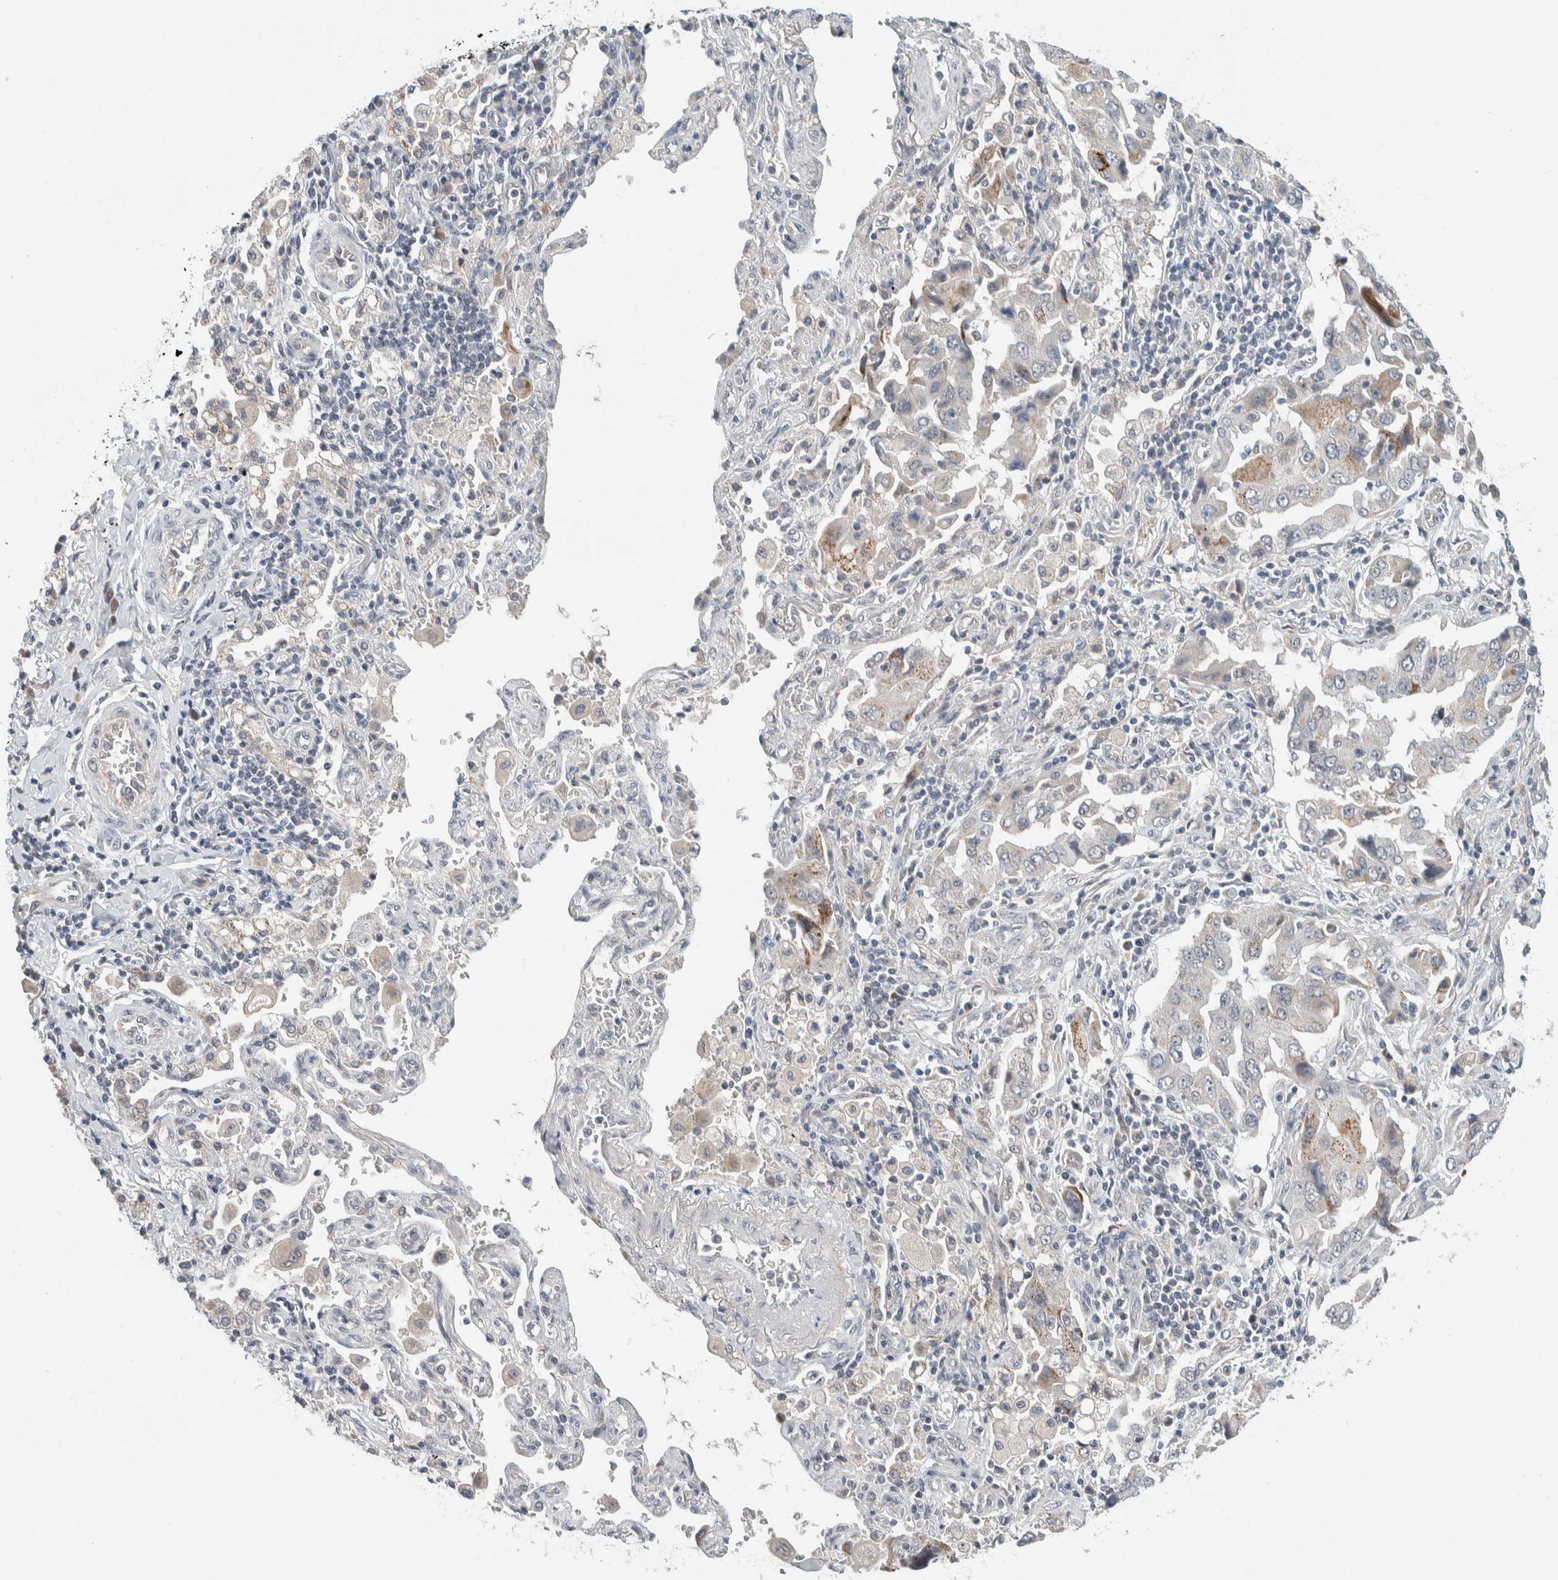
{"staining": {"intensity": "weak", "quantity": "25%-75%", "location": "cytoplasmic/membranous"}, "tissue": "lung cancer", "cell_type": "Tumor cells", "image_type": "cancer", "snomed": [{"axis": "morphology", "description": "Adenocarcinoma, NOS"}, {"axis": "topography", "description": "Lung"}], "caption": "Approximately 25%-75% of tumor cells in lung cancer (adenocarcinoma) exhibit weak cytoplasmic/membranous protein expression as visualized by brown immunohistochemical staining.", "gene": "SHPK", "patient": {"sex": "female", "age": 65}}